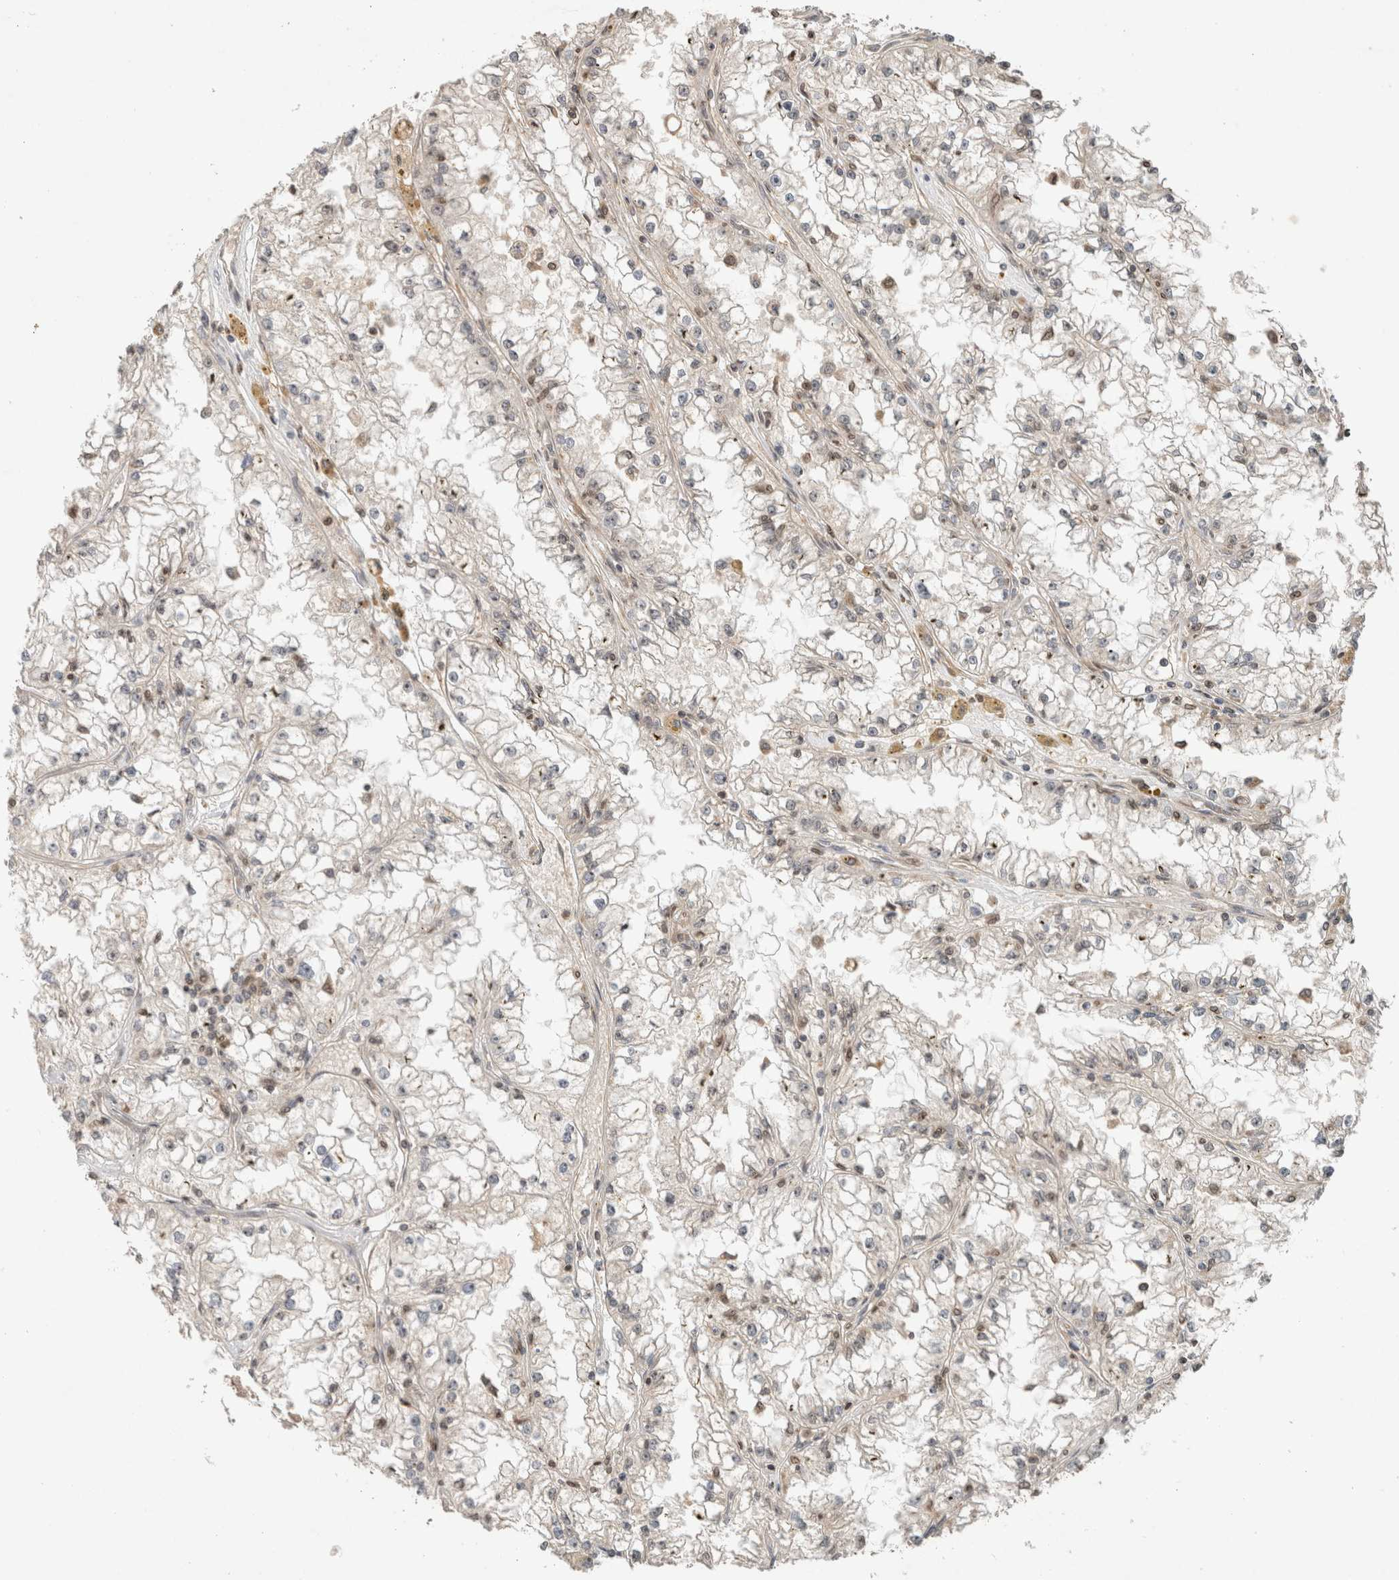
{"staining": {"intensity": "weak", "quantity": "<25%", "location": "nuclear"}, "tissue": "renal cancer", "cell_type": "Tumor cells", "image_type": "cancer", "snomed": [{"axis": "morphology", "description": "Adenocarcinoma, NOS"}, {"axis": "topography", "description": "Kidney"}], "caption": "Image shows no significant protein staining in tumor cells of adenocarcinoma (renal).", "gene": "CAAP1", "patient": {"sex": "male", "age": 56}}